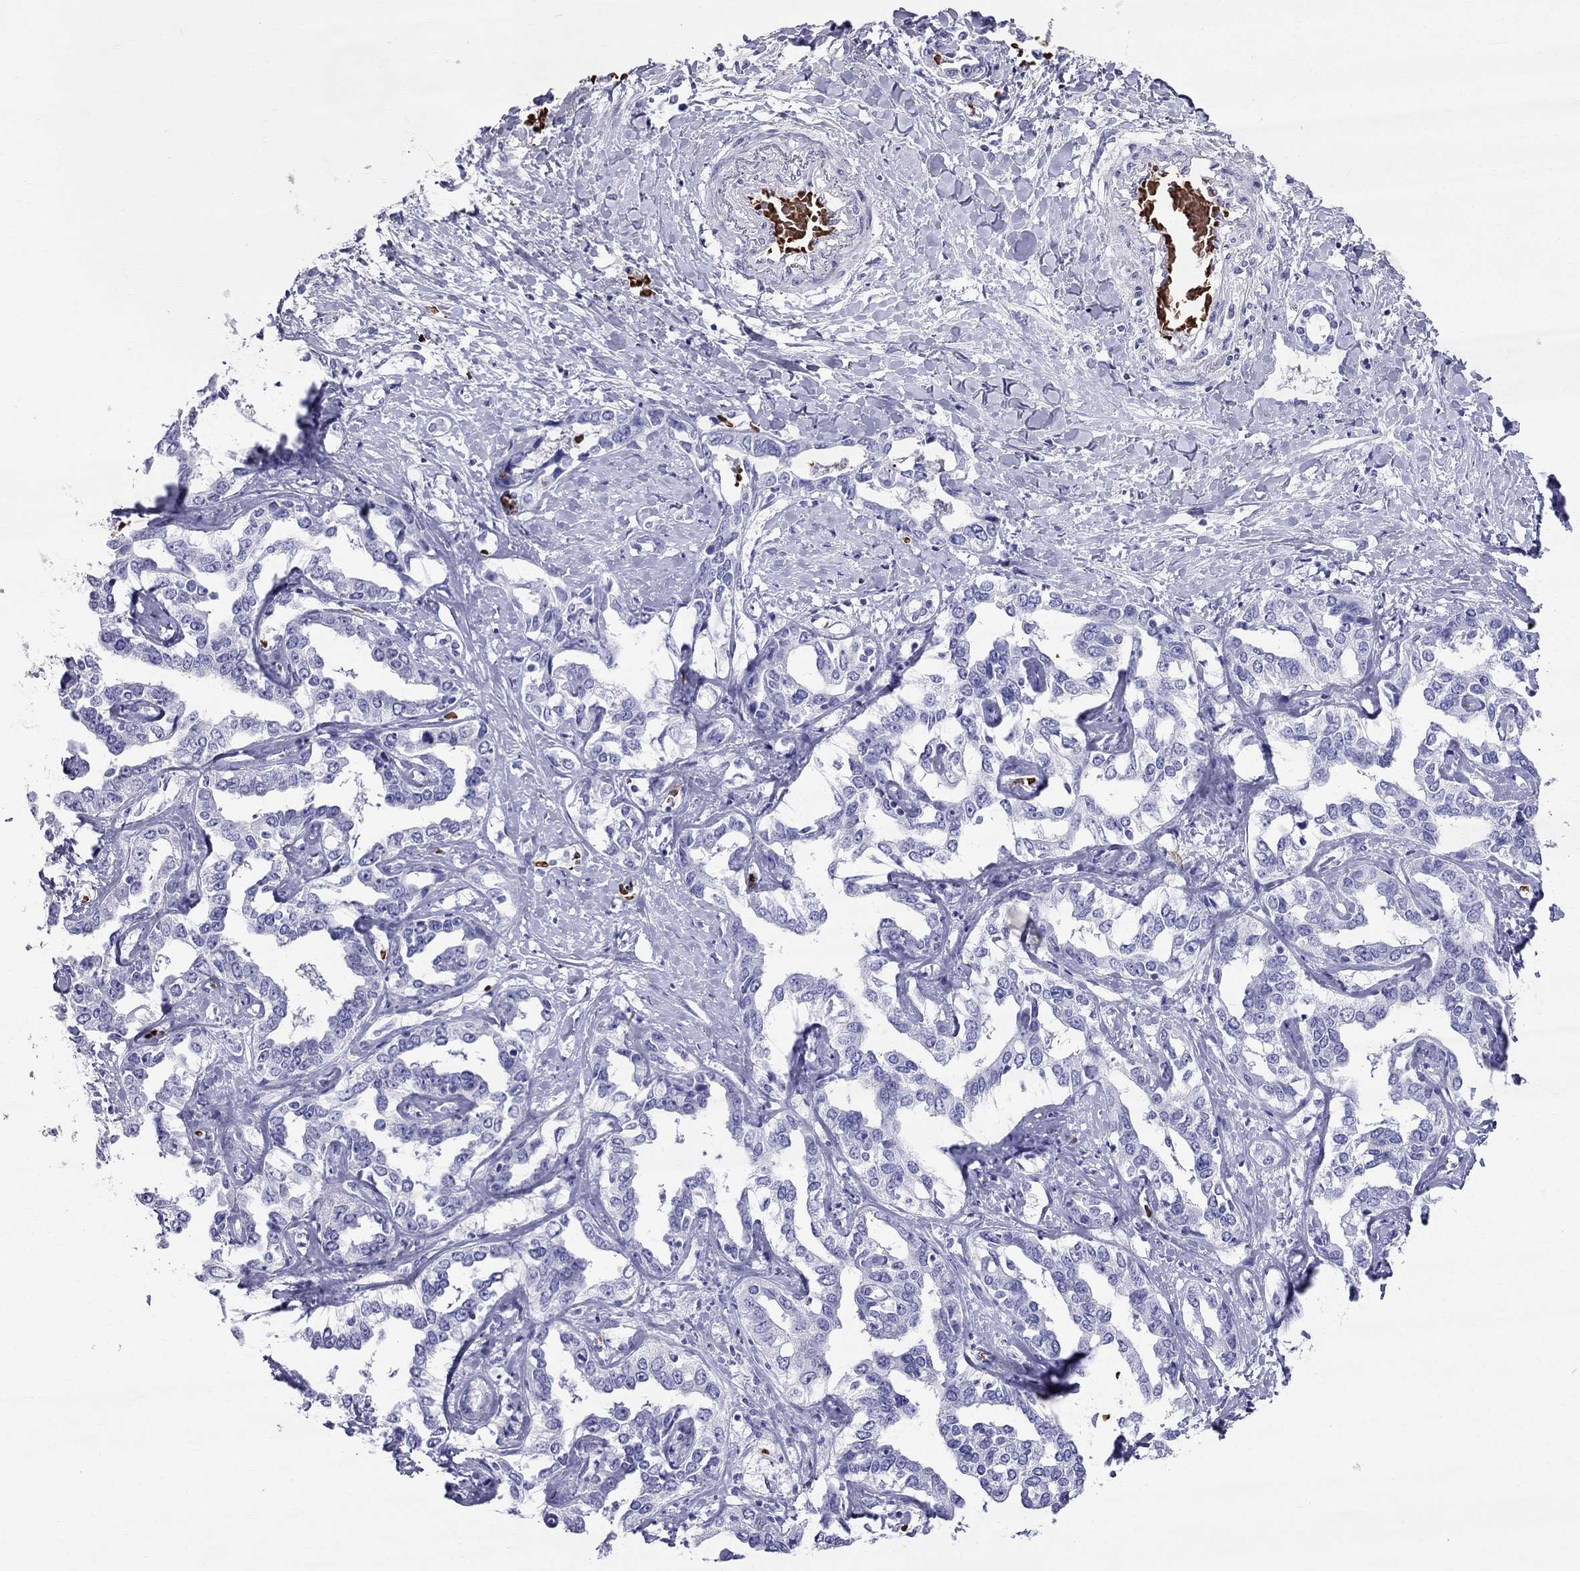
{"staining": {"intensity": "negative", "quantity": "none", "location": "none"}, "tissue": "liver cancer", "cell_type": "Tumor cells", "image_type": "cancer", "snomed": [{"axis": "morphology", "description": "Cholangiocarcinoma"}, {"axis": "topography", "description": "Liver"}], "caption": "A high-resolution image shows IHC staining of cholangiocarcinoma (liver), which shows no significant positivity in tumor cells.", "gene": "DNAAF6", "patient": {"sex": "male", "age": 59}}